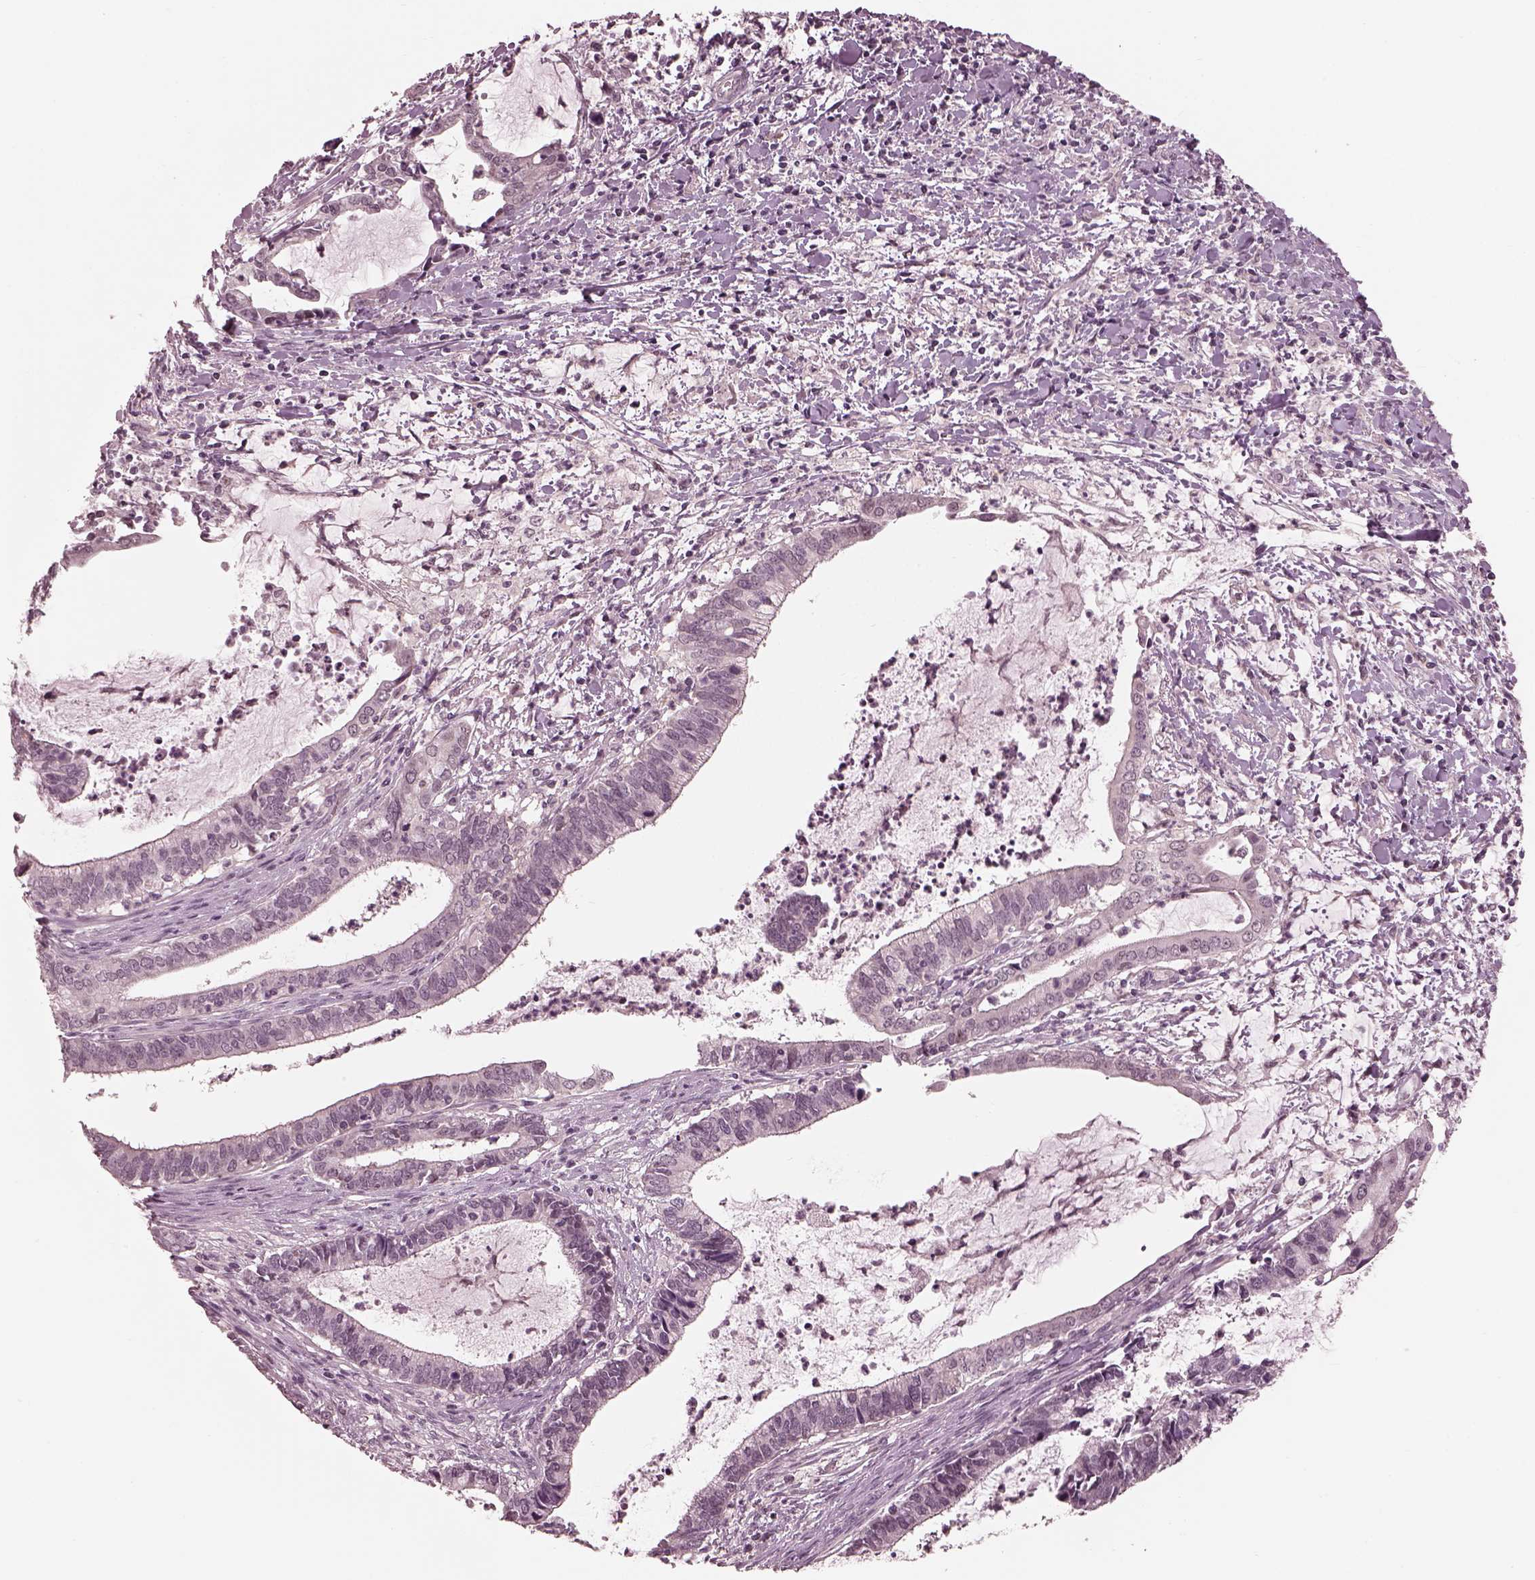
{"staining": {"intensity": "negative", "quantity": "none", "location": "none"}, "tissue": "cervical cancer", "cell_type": "Tumor cells", "image_type": "cancer", "snomed": [{"axis": "morphology", "description": "Adenocarcinoma, NOS"}, {"axis": "topography", "description": "Cervix"}], "caption": "Photomicrograph shows no significant protein staining in tumor cells of adenocarcinoma (cervical).", "gene": "IQCG", "patient": {"sex": "female", "age": 42}}